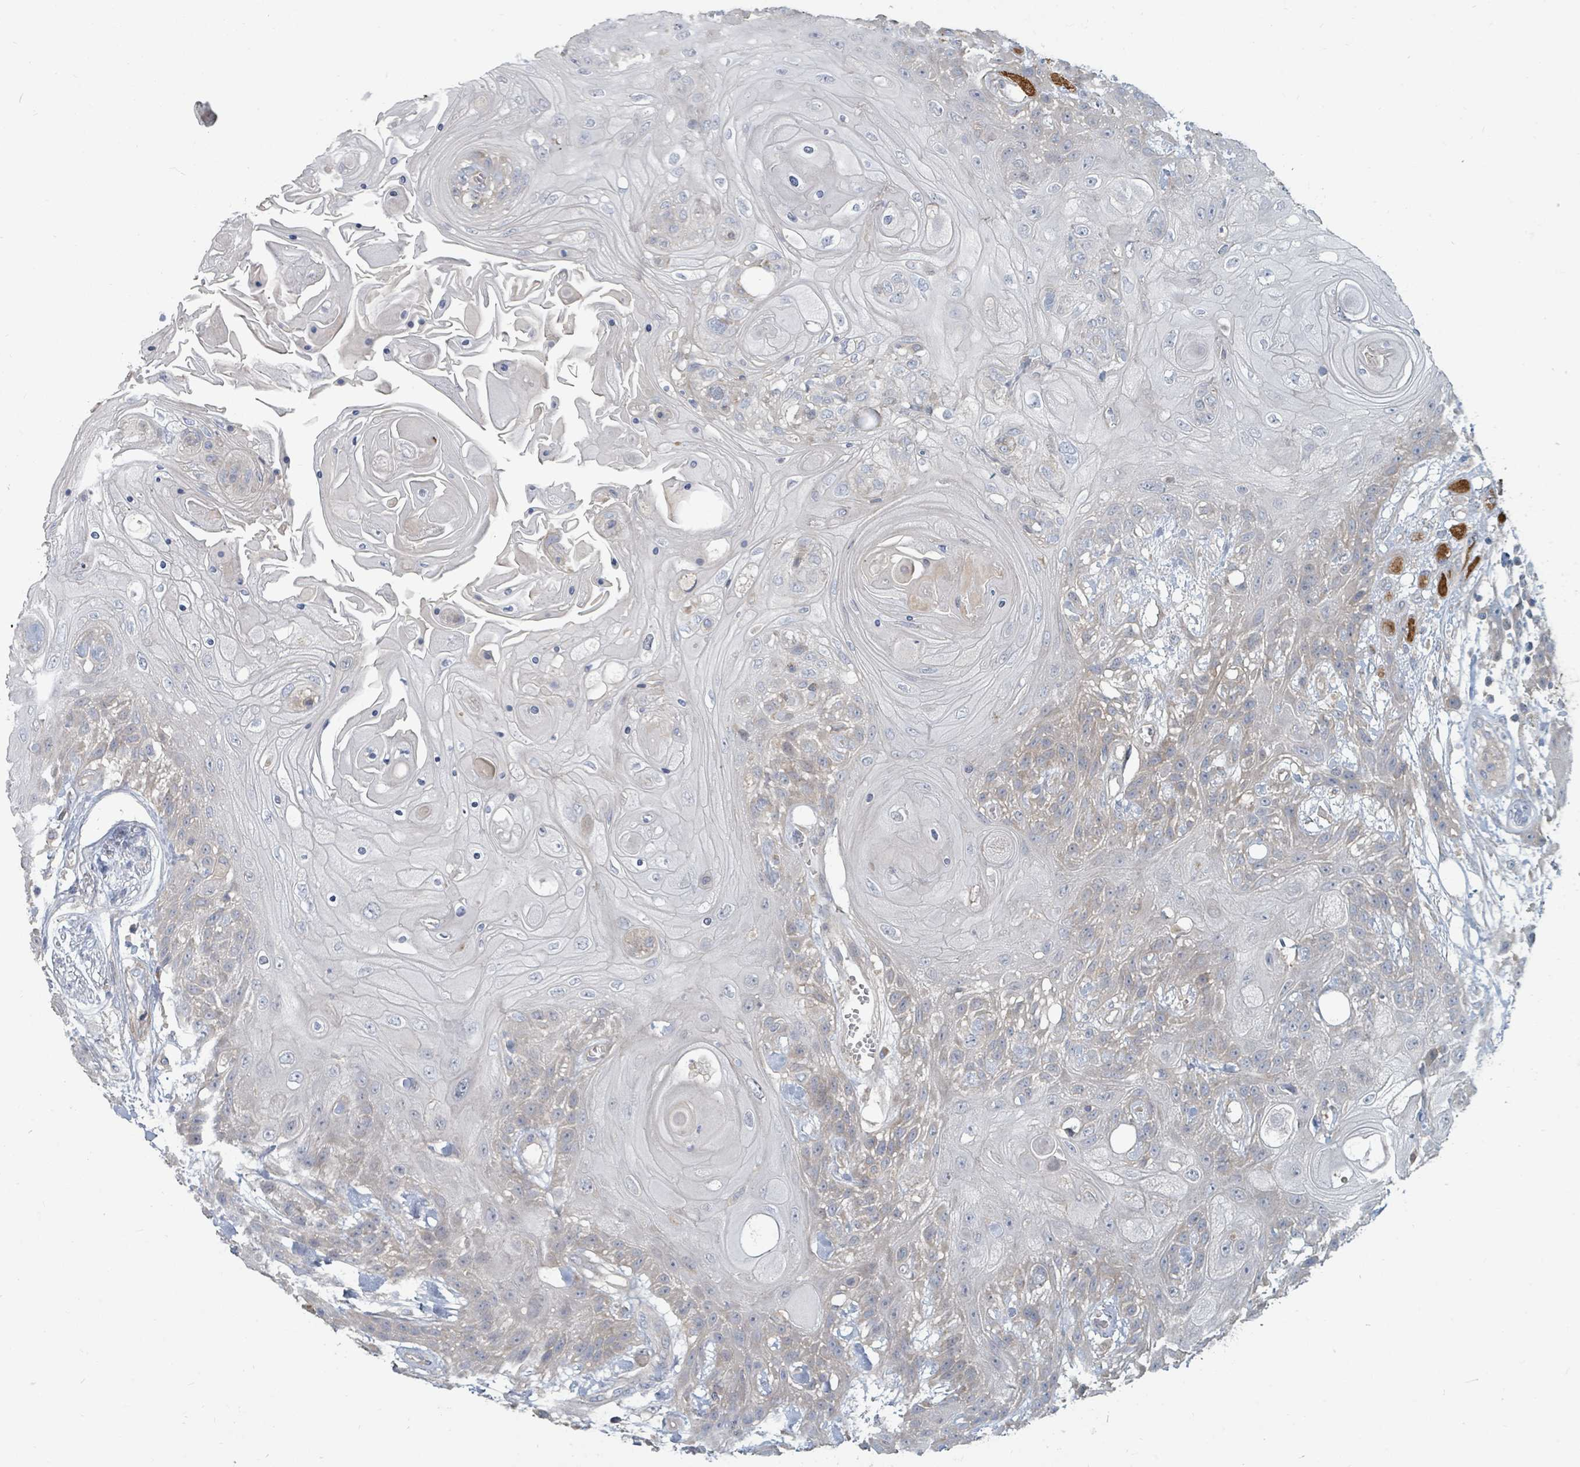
{"staining": {"intensity": "weak", "quantity": "25%-75%", "location": "cytoplasmic/membranous"}, "tissue": "head and neck cancer", "cell_type": "Tumor cells", "image_type": "cancer", "snomed": [{"axis": "morphology", "description": "Squamous cell carcinoma, NOS"}, {"axis": "topography", "description": "Head-Neck"}], "caption": "IHC staining of squamous cell carcinoma (head and neck), which exhibits low levels of weak cytoplasmic/membranous positivity in approximately 25%-75% of tumor cells indicating weak cytoplasmic/membranous protein staining. The staining was performed using DAB (brown) for protein detection and nuclei were counterstained in hematoxylin (blue).", "gene": "ARGFX", "patient": {"sex": "female", "age": 43}}